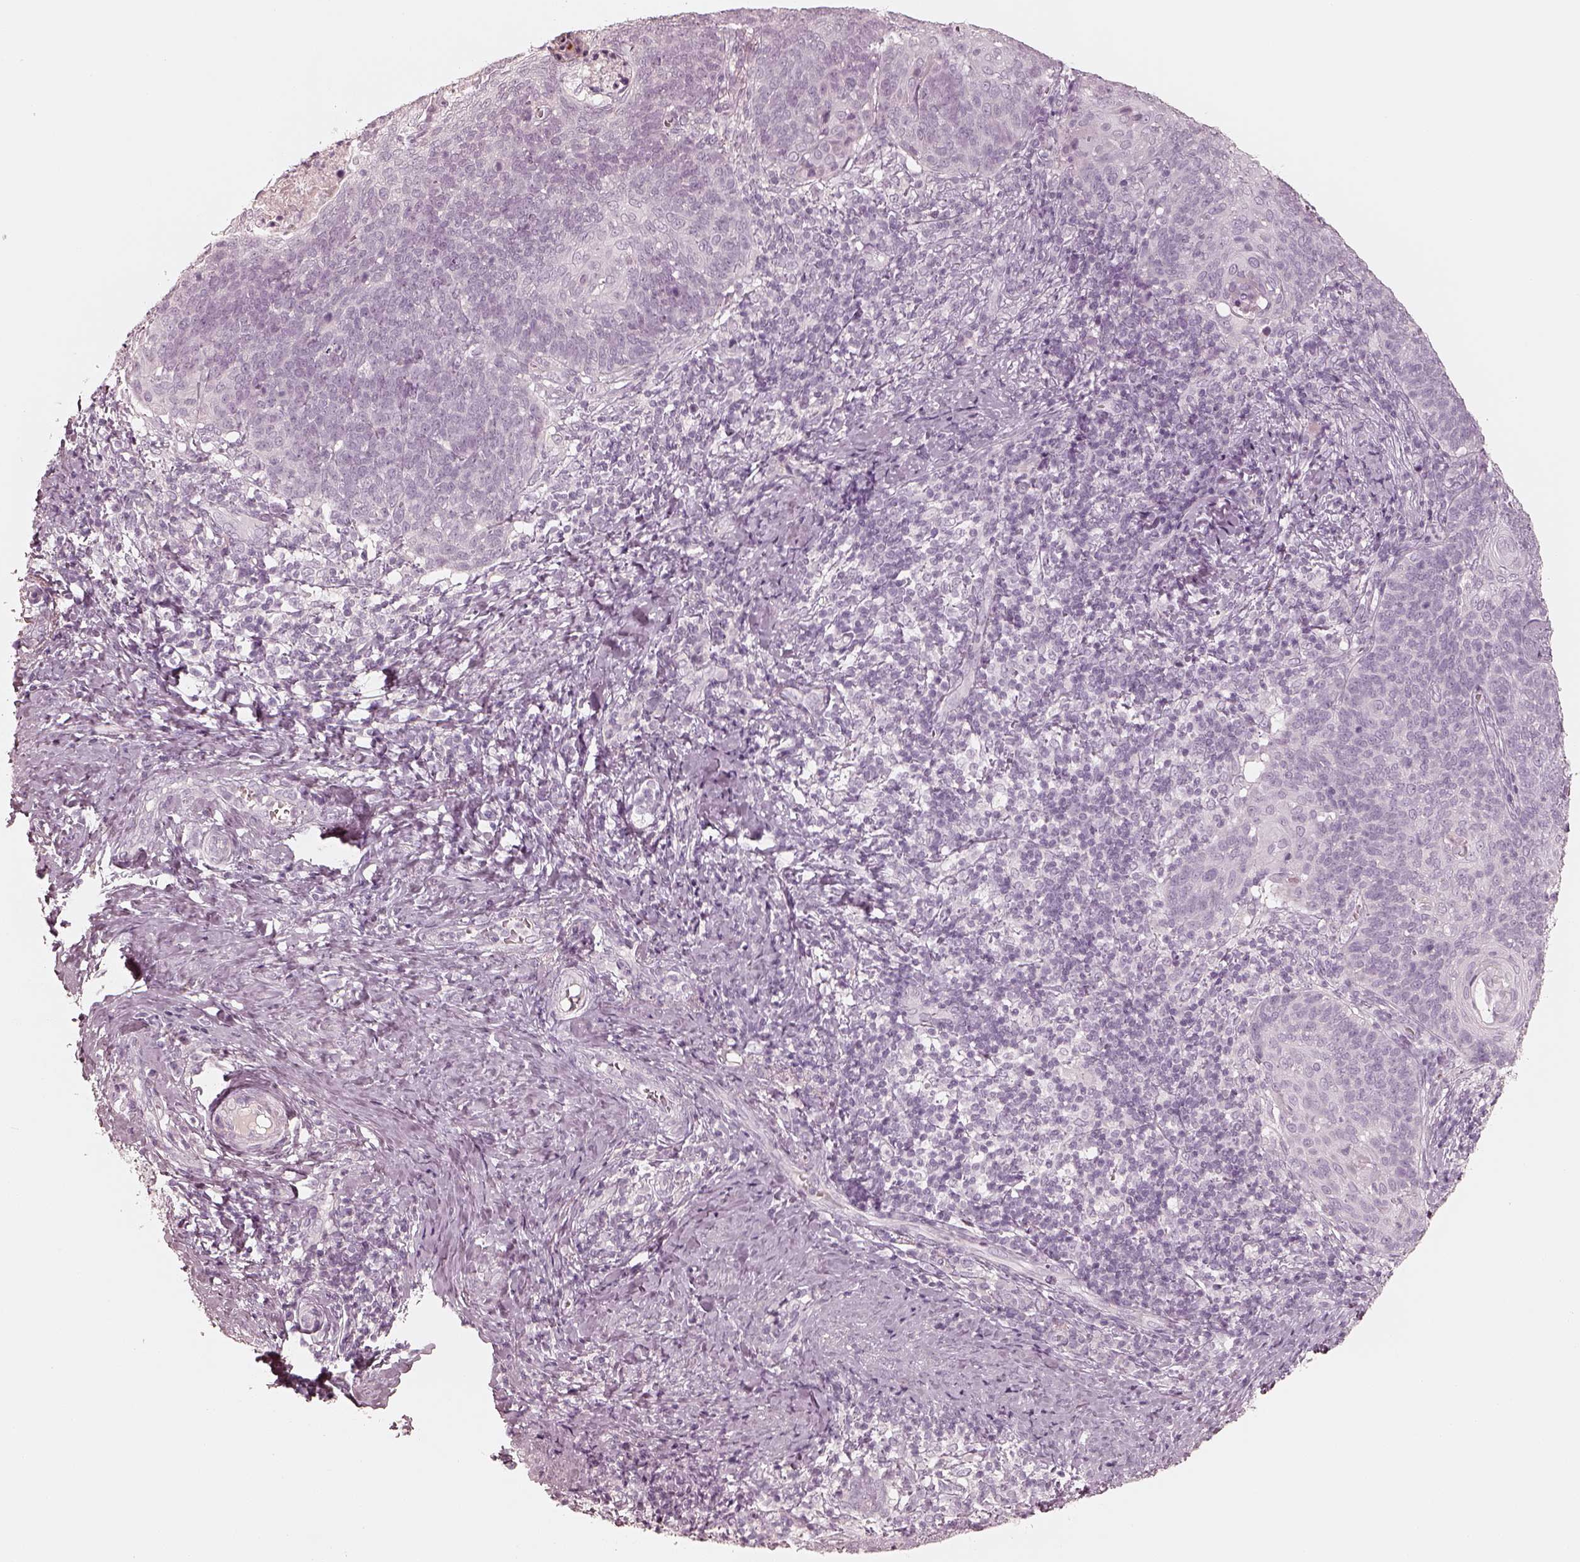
{"staining": {"intensity": "negative", "quantity": "none", "location": "none"}, "tissue": "cervical cancer", "cell_type": "Tumor cells", "image_type": "cancer", "snomed": [{"axis": "morphology", "description": "Normal tissue, NOS"}, {"axis": "morphology", "description": "Squamous cell carcinoma, NOS"}, {"axis": "topography", "description": "Cervix"}], "caption": "Image shows no protein positivity in tumor cells of cervical cancer tissue.", "gene": "KRT82", "patient": {"sex": "female", "age": 39}}